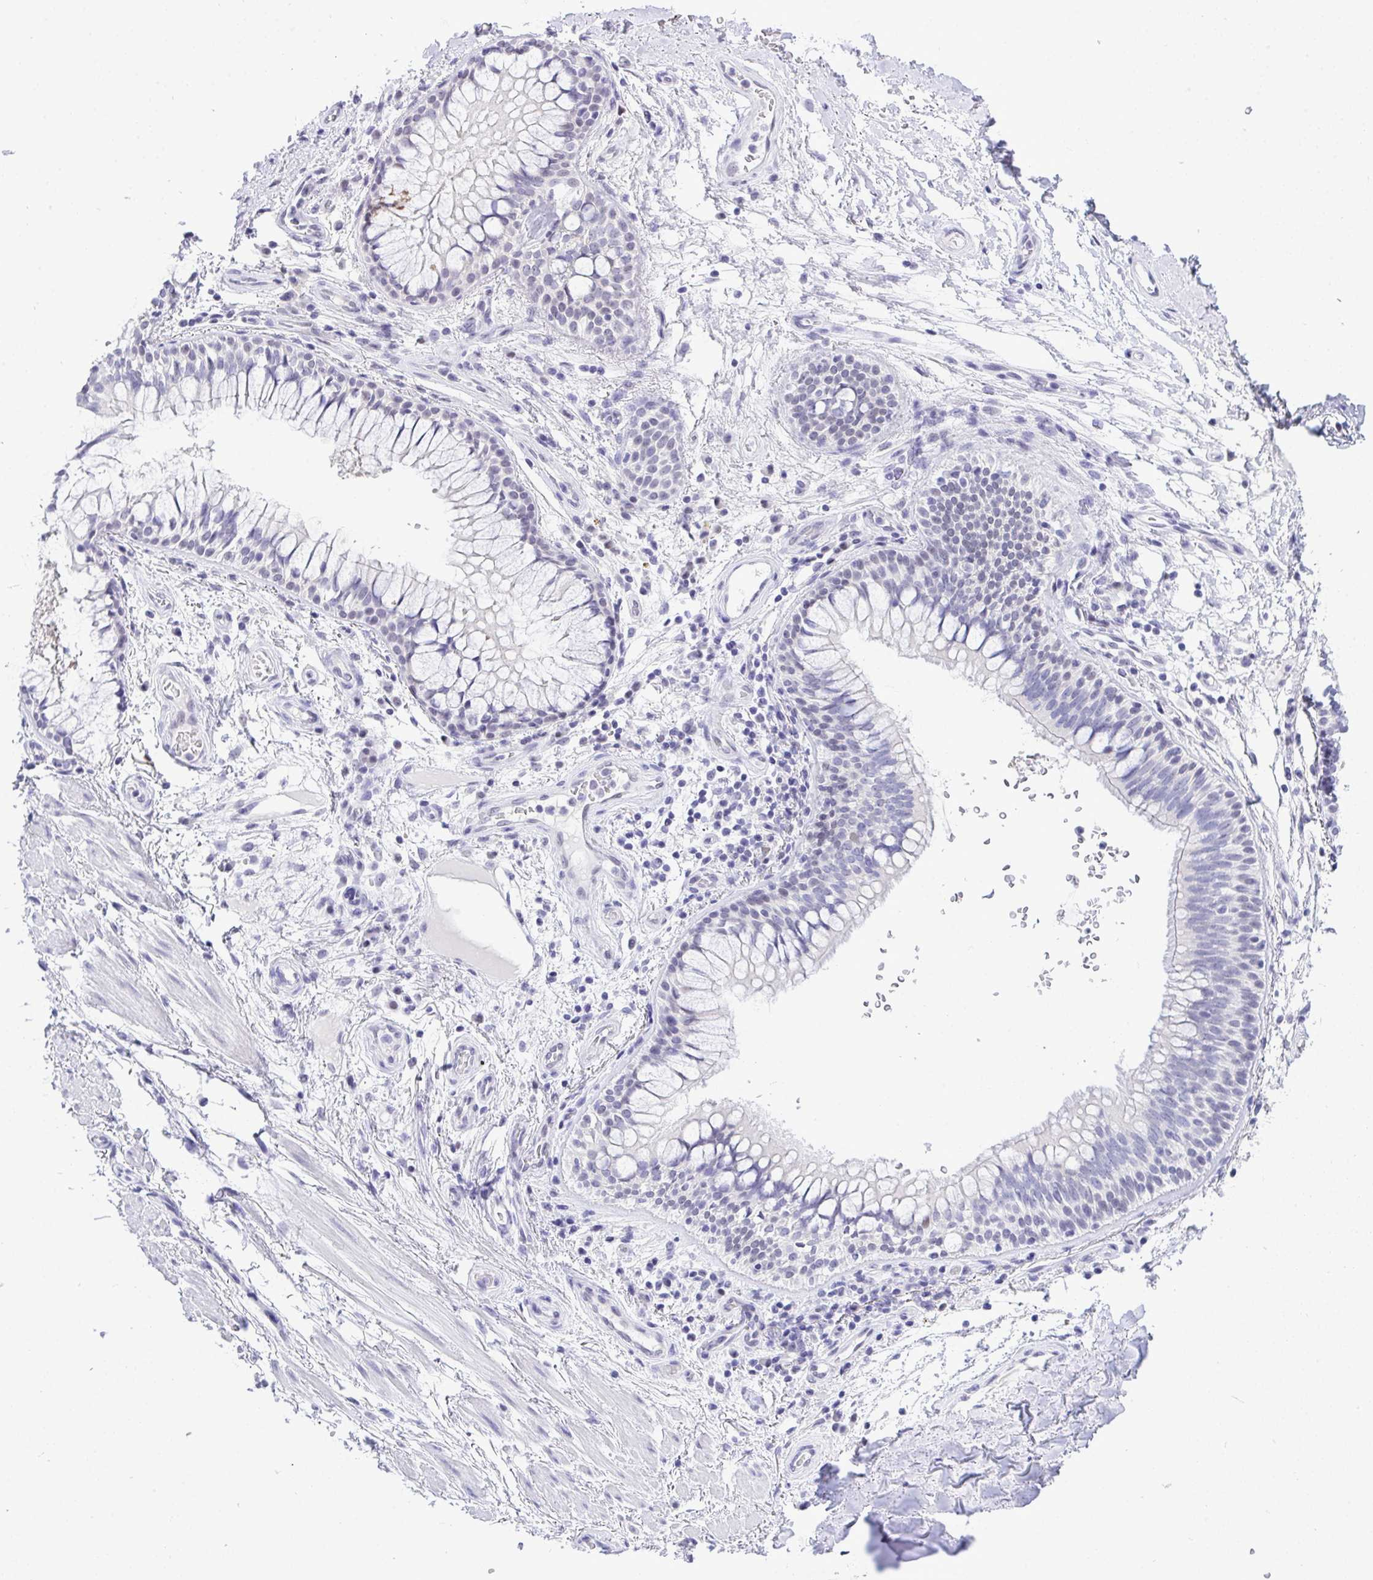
{"staining": {"intensity": "negative", "quantity": "none", "location": "none"}, "tissue": "soft tissue", "cell_type": "Chondrocytes", "image_type": "normal", "snomed": [{"axis": "morphology", "description": "Normal tissue, NOS"}, {"axis": "topography", "description": "Cartilage tissue"}, {"axis": "topography", "description": "Bronchus"}], "caption": "An immunohistochemistry (IHC) histopathology image of benign soft tissue is shown. There is no staining in chondrocytes of soft tissue.", "gene": "THOP1", "patient": {"sex": "male", "age": 64}}